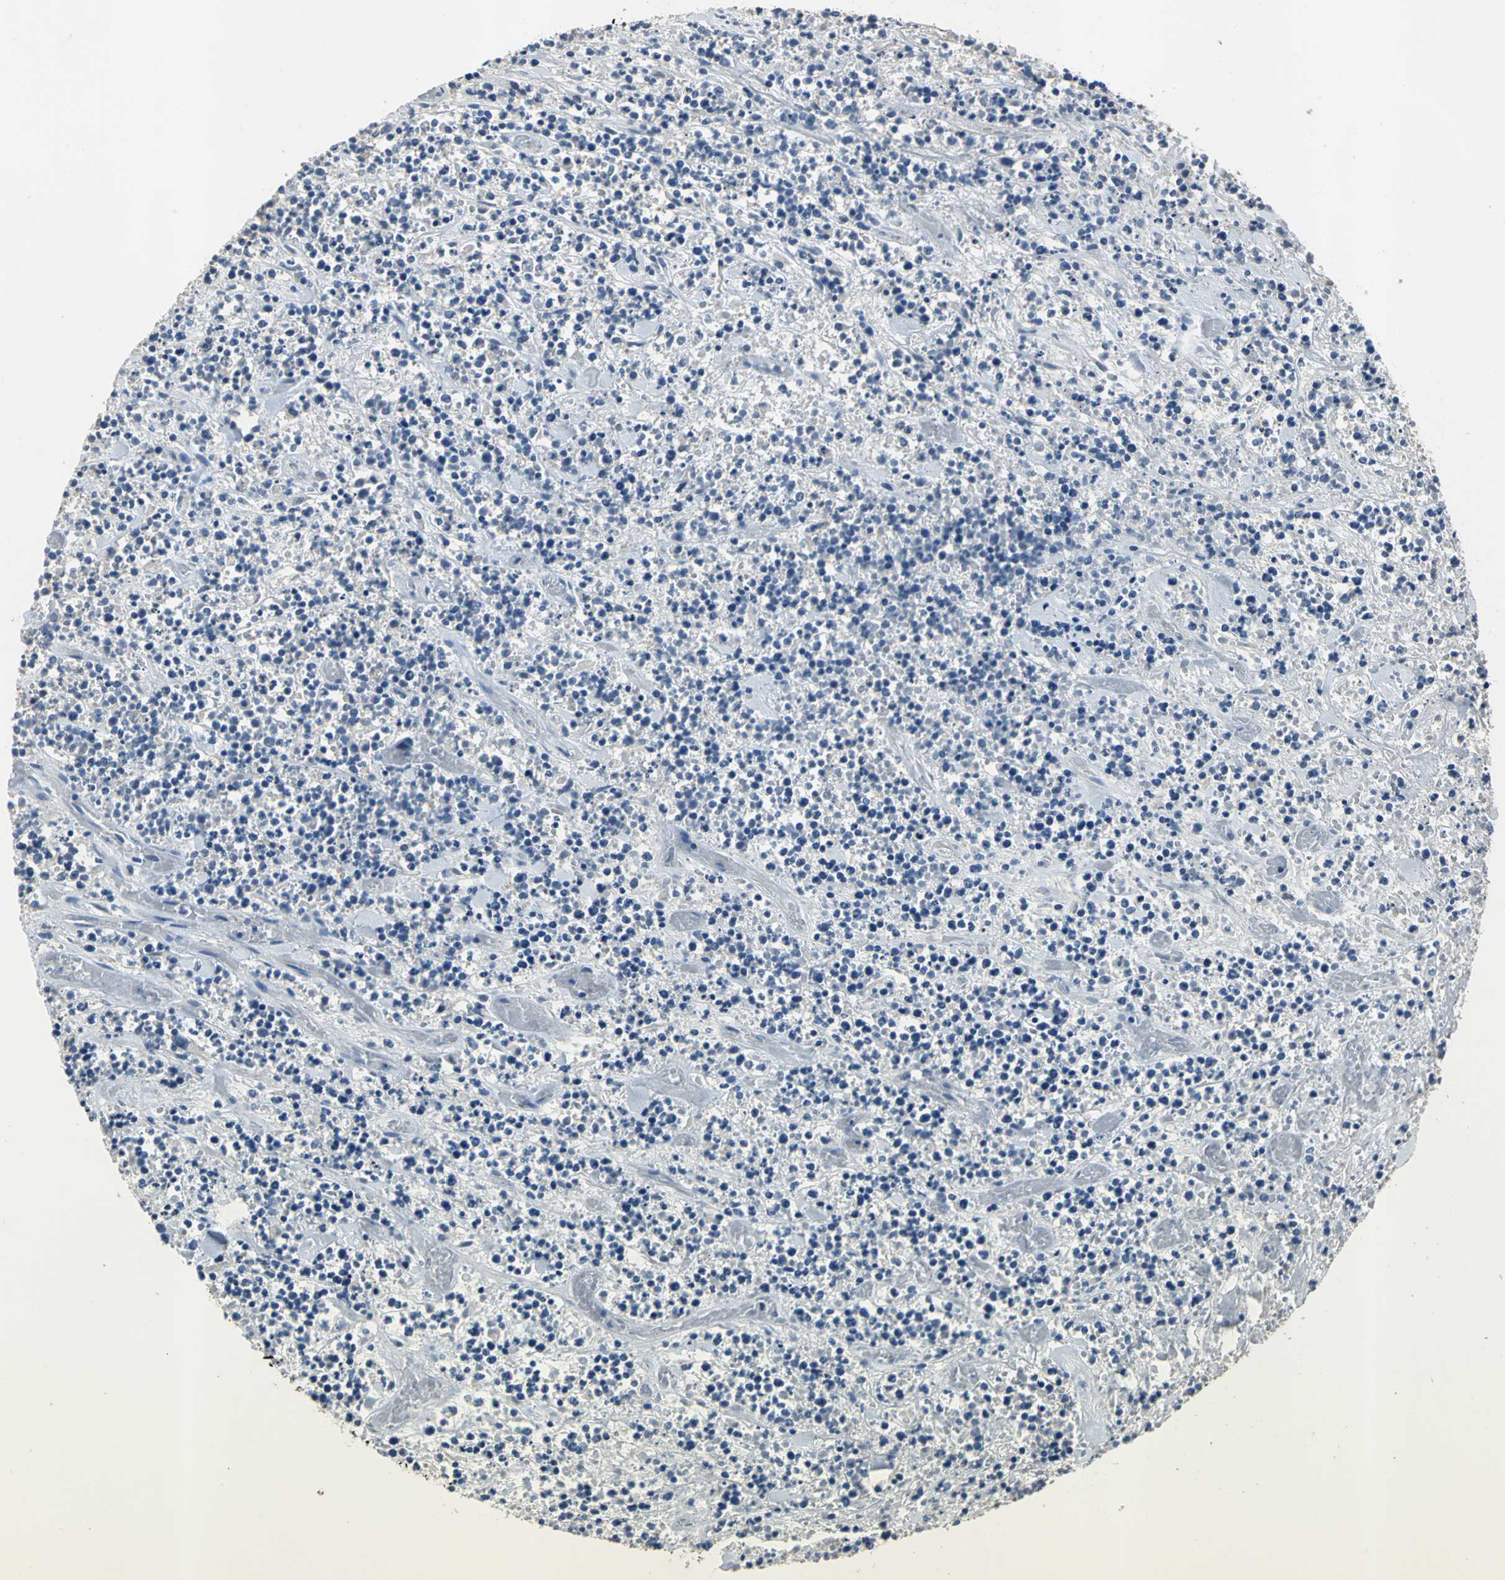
{"staining": {"intensity": "negative", "quantity": "none", "location": "none"}, "tissue": "lymphoma", "cell_type": "Tumor cells", "image_type": "cancer", "snomed": [{"axis": "morphology", "description": "Malignant lymphoma, non-Hodgkin's type, High grade"}, {"axis": "topography", "description": "Soft tissue"}], "caption": "DAB (3,3'-diaminobenzidine) immunohistochemical staining of lymphoma displays no significant staining in tumor cells.", "gene": "OCLN", "patient": {"sex": "male", "age": 18}}